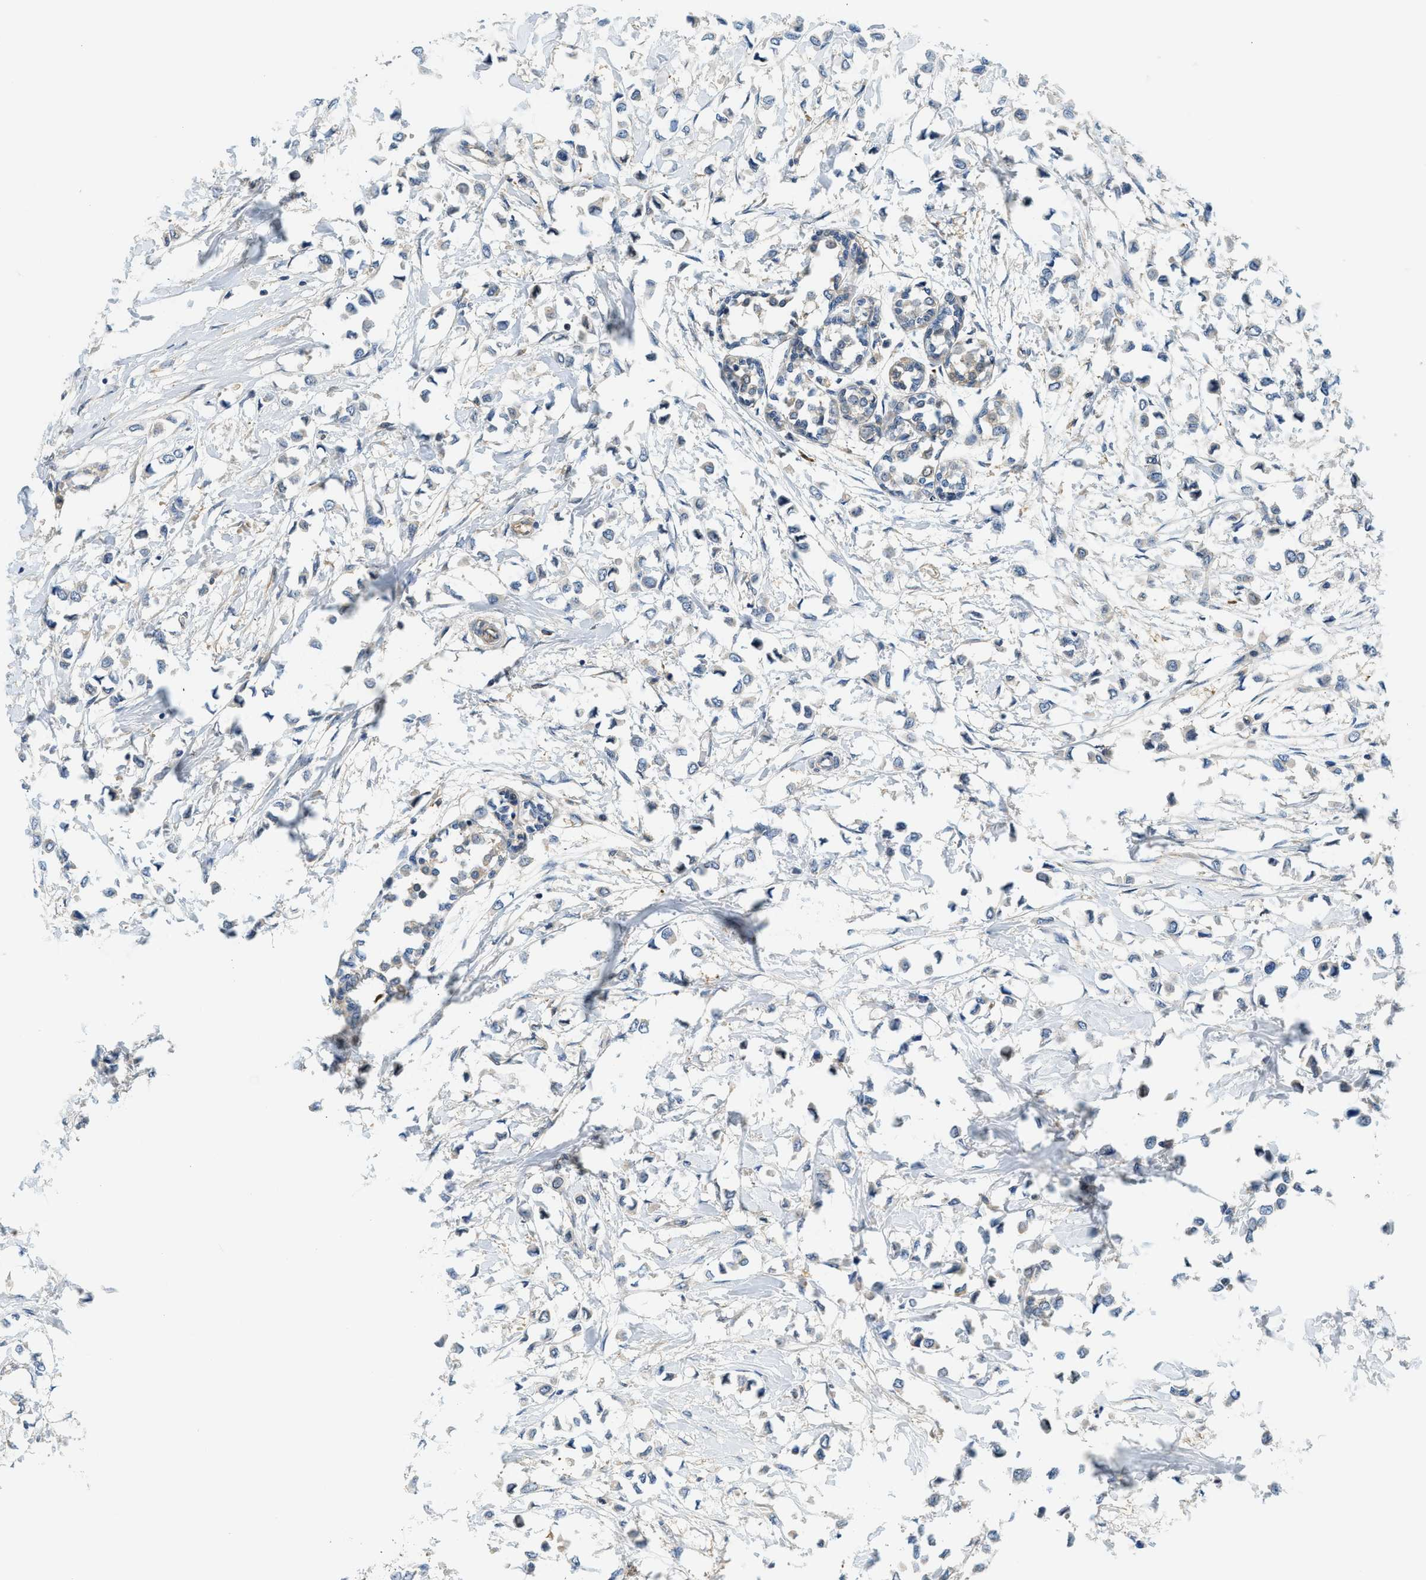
{"staining": {"intensity": "negative", "quantity": "none", "location": "none"}, "tissue": "breast cancer", "cell_type": "Tumor cells", "image_type": "cancer", "snomed": [{"axis": "morphology", "description": "Lobular carcinoma"}, {"axis": "topography", "description": "Breast"}], "caption": "An immunohistochemistry image of breast lobular carcinoma is shown. There is no staining in tumor cells of breast lobular carcinoma.", "gene": "KCNK1", "patient": {"sex": "female", "age": 51}}